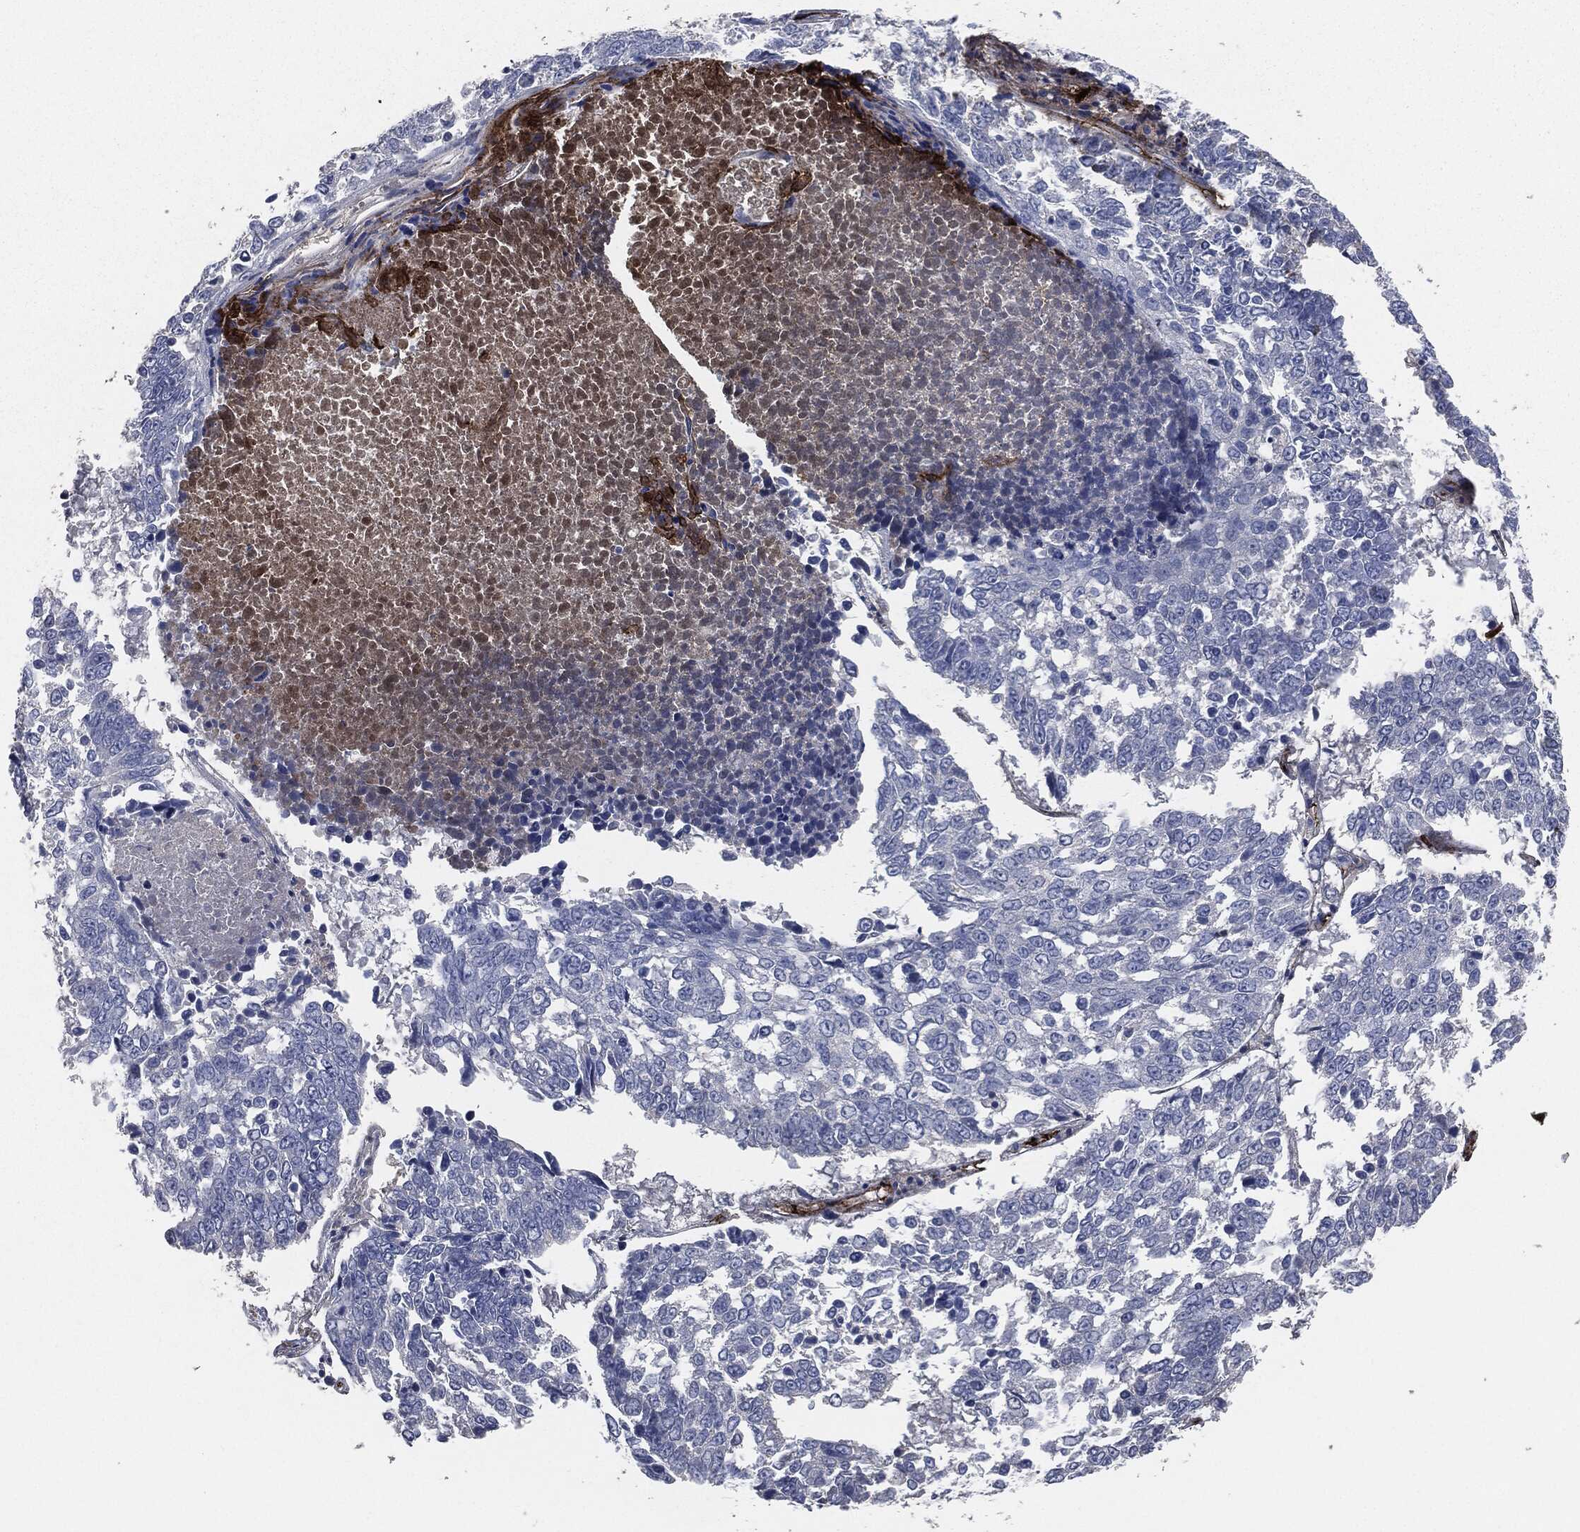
{"staining": {"intensity": "negative", "quantity": "none", "location": "none"}, "tissue": "lung cancer", "cell_type": "Tumor cells", "image_type": "cancer", "snomed": [{"axis": "morphology", "description": "Squamous cell carcinoma, NOS"}, {"axis": "topography", "description": "Lung"}], "caption": "Tumor cells show no significant expression in lung squamous cell carcinoma.", "gene": "APOB", "patient": {"sex": "male", "age": 82}}